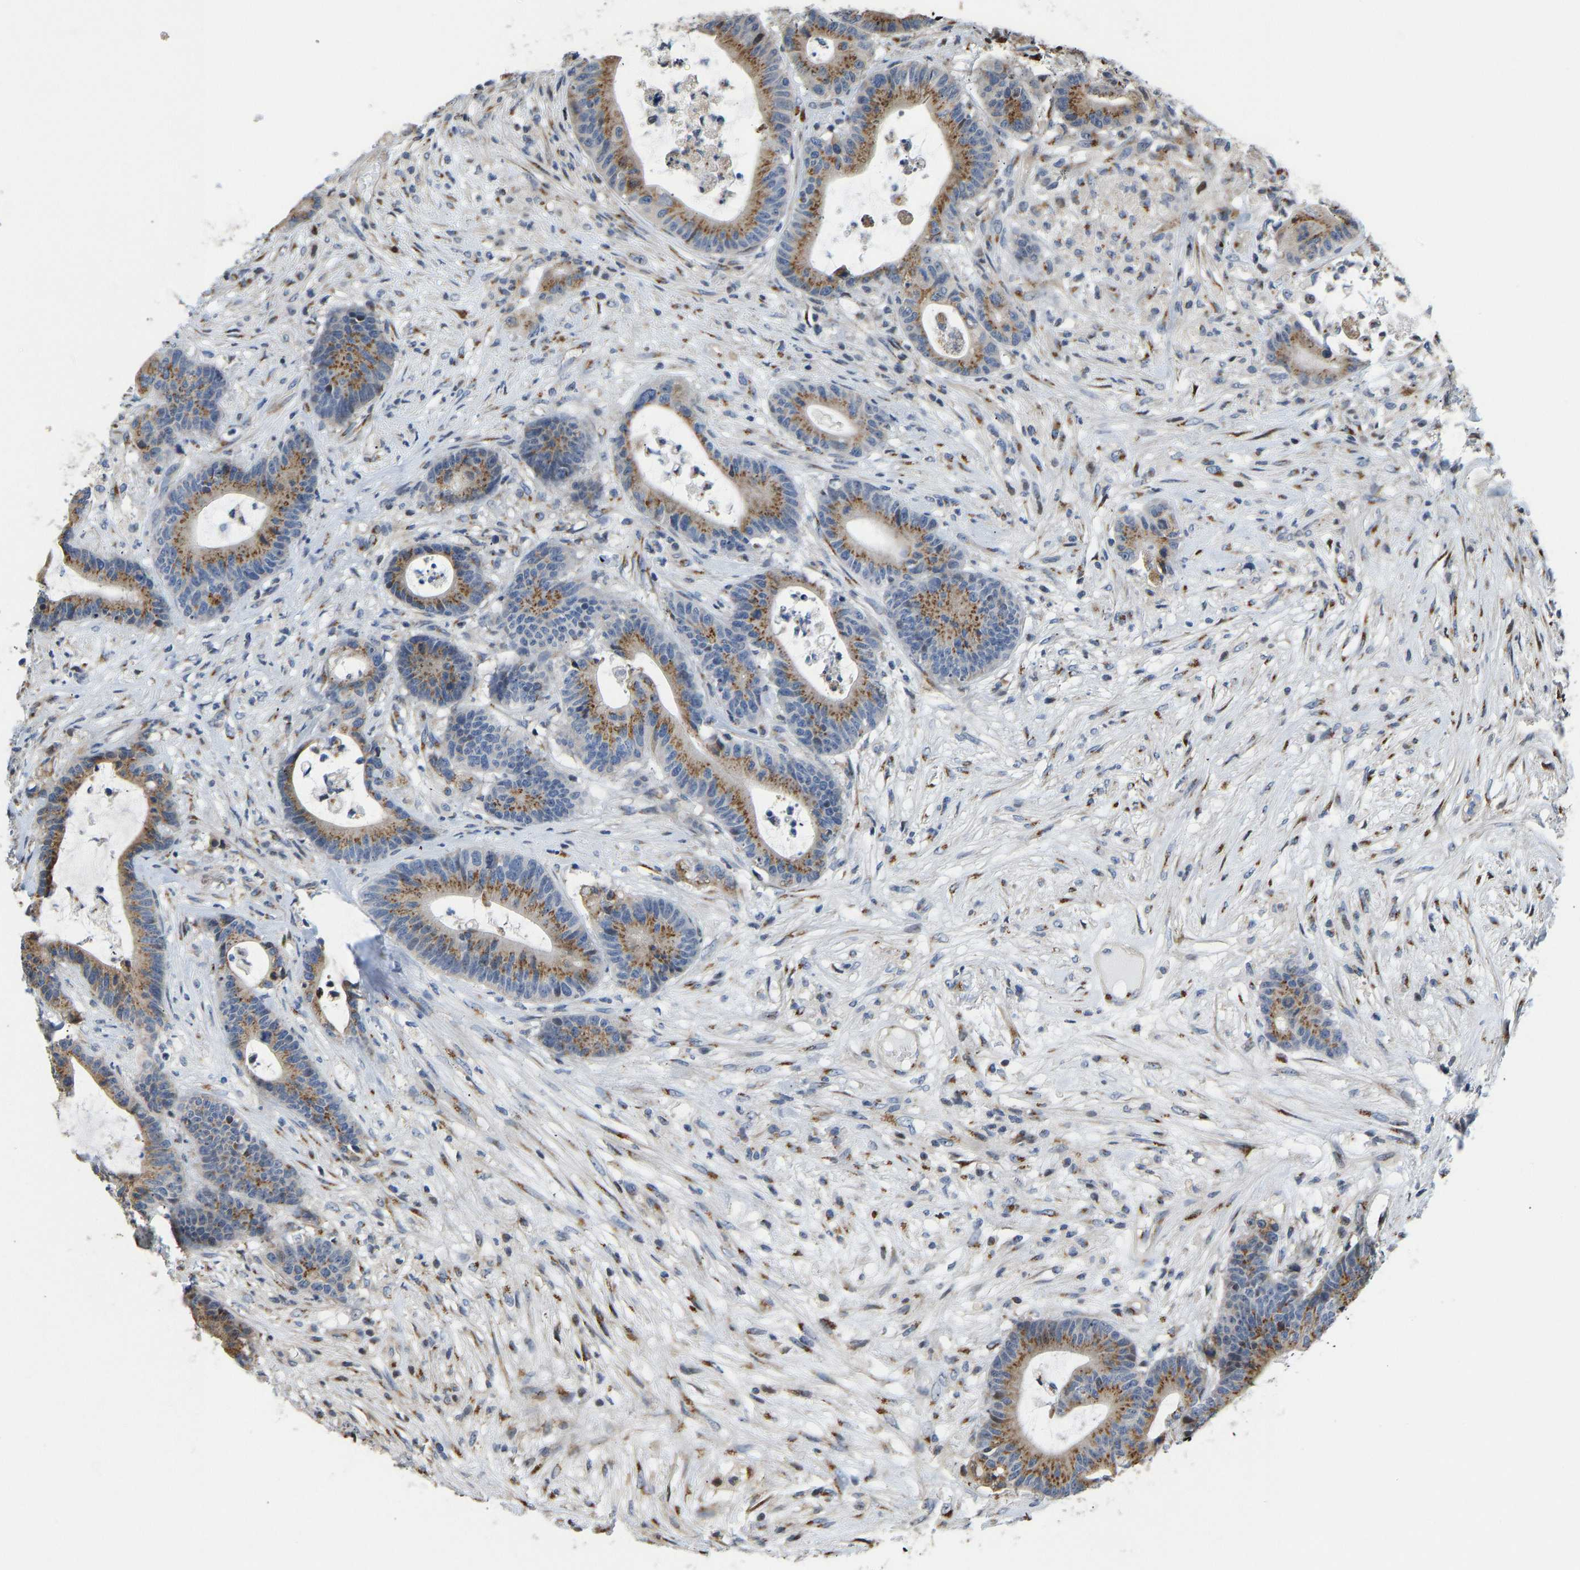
{"staining": {"intensity": "moderate", "quantity": ">75%", "location": "cytoplasmic/membranous"}, "tissue": "colorectal cancer", "cell_type": "Tumor cells", "image_type": "cancer", "snomed": [{"axis": "morphology", "description": "Adenocarcinoma, NOS"}, {"axis": "topography", "description": "Colon"}], "caption": "Tumor cells exhibit moderate cytoplasmic/membranous staining in approximately >75% of cells in colorectal adenocarcinoma.", "gene": "YIPF4", "patient": {"sex": "female", "age": 84}}